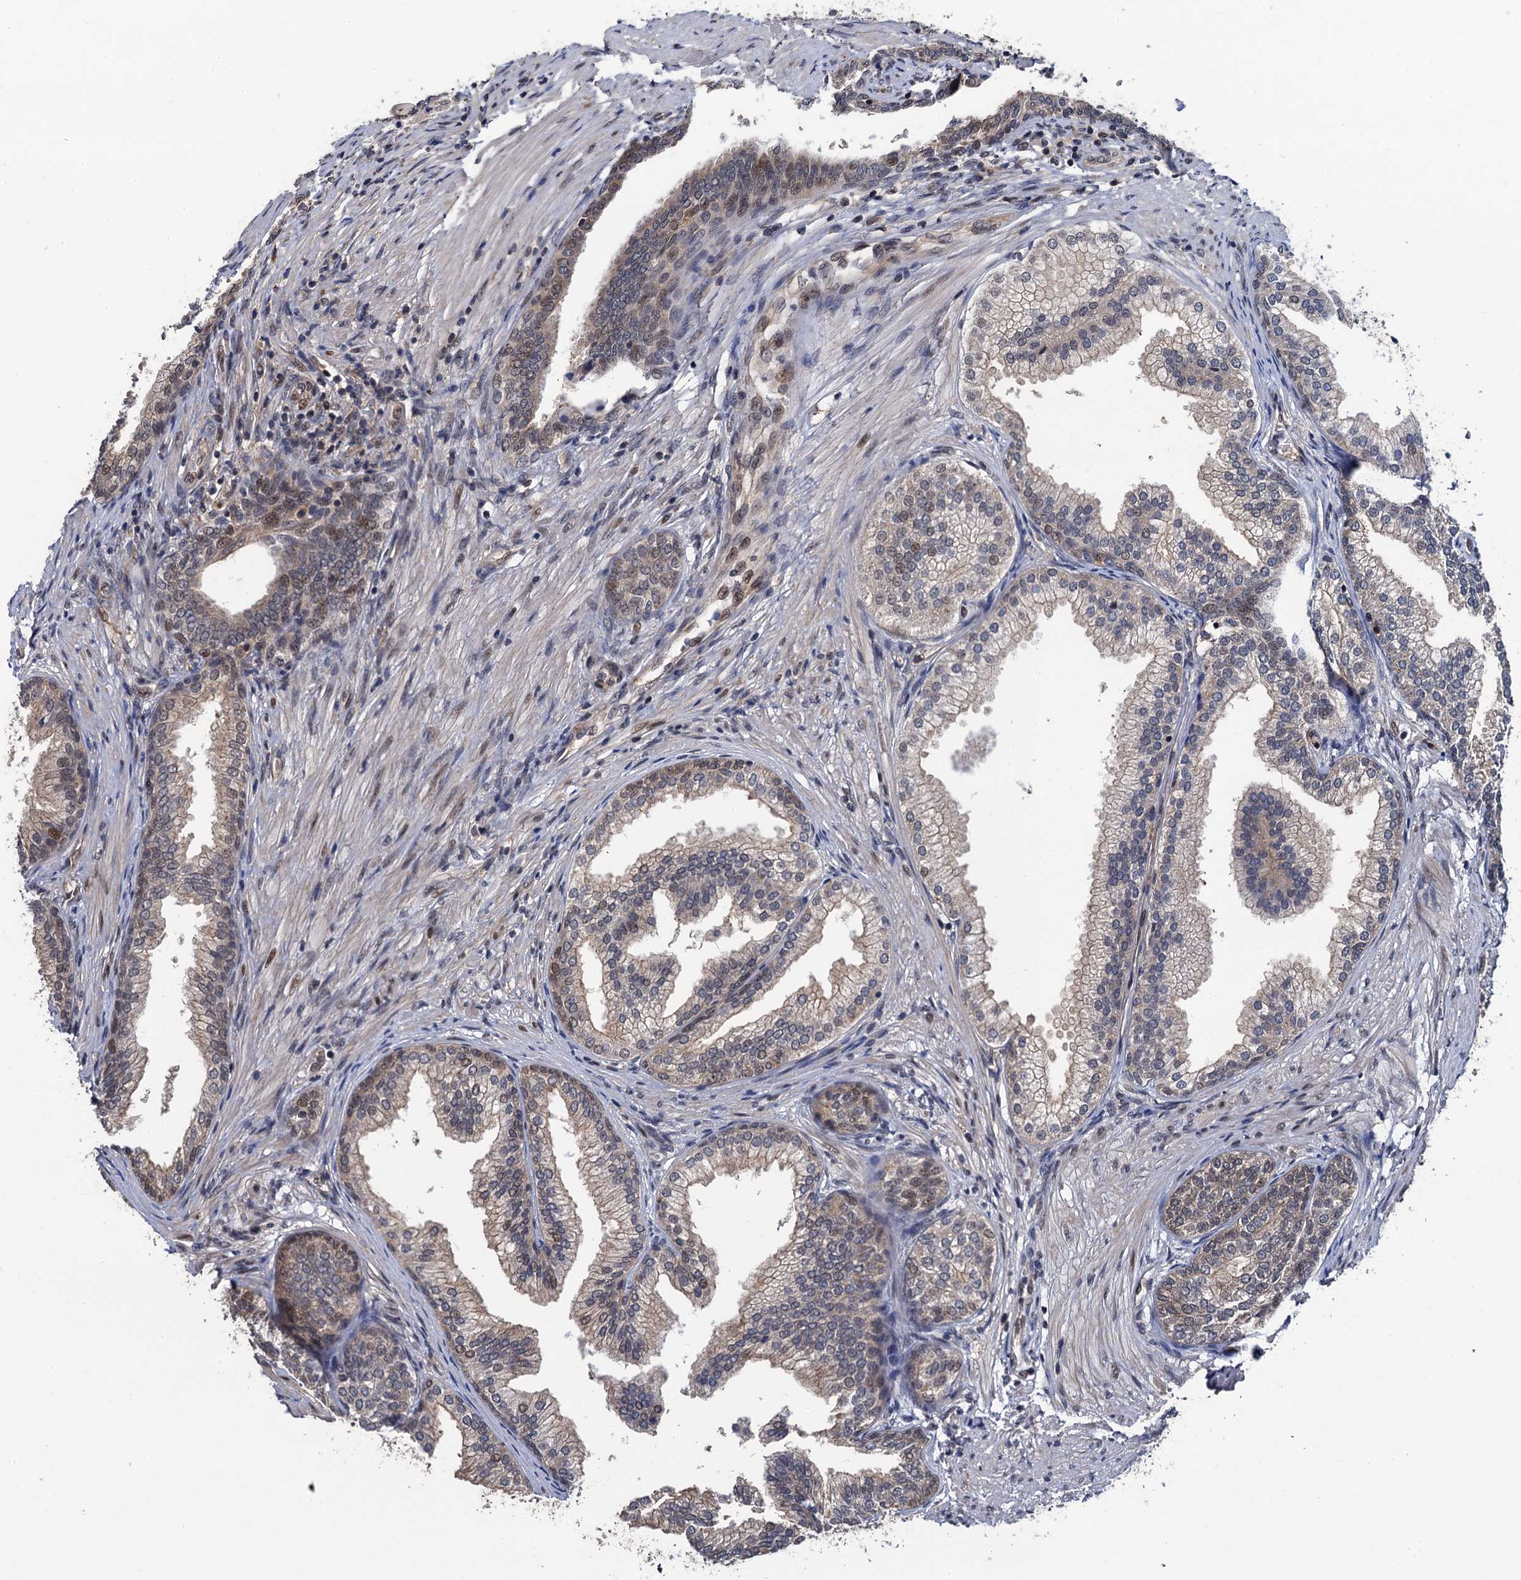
{"staining": {"intensity": "moderate", "quantity": "25%-75%", "location": "cytoplasmic/membranous,nuclear"}, "tissue": "prostate", "cell_type": "Glandular cells", "image_type": "normal", "snomed": [{"axis": "morphology", "description": "Normal tissue, NOS"}, {"axis": "topography", "description": "Prostate"}], "caption": "A brown stain labels moderate cytoplasmic/membranous,nuclear expression of a protein in glandular cells of unremarkable human prostate. The staining is performed using DAB brown chromogen to label protein expression. The nuclei are counter-stained blue using hematoxylin.", "gene": "CDC23", "patient": {"sex": "male", "age": 76}}